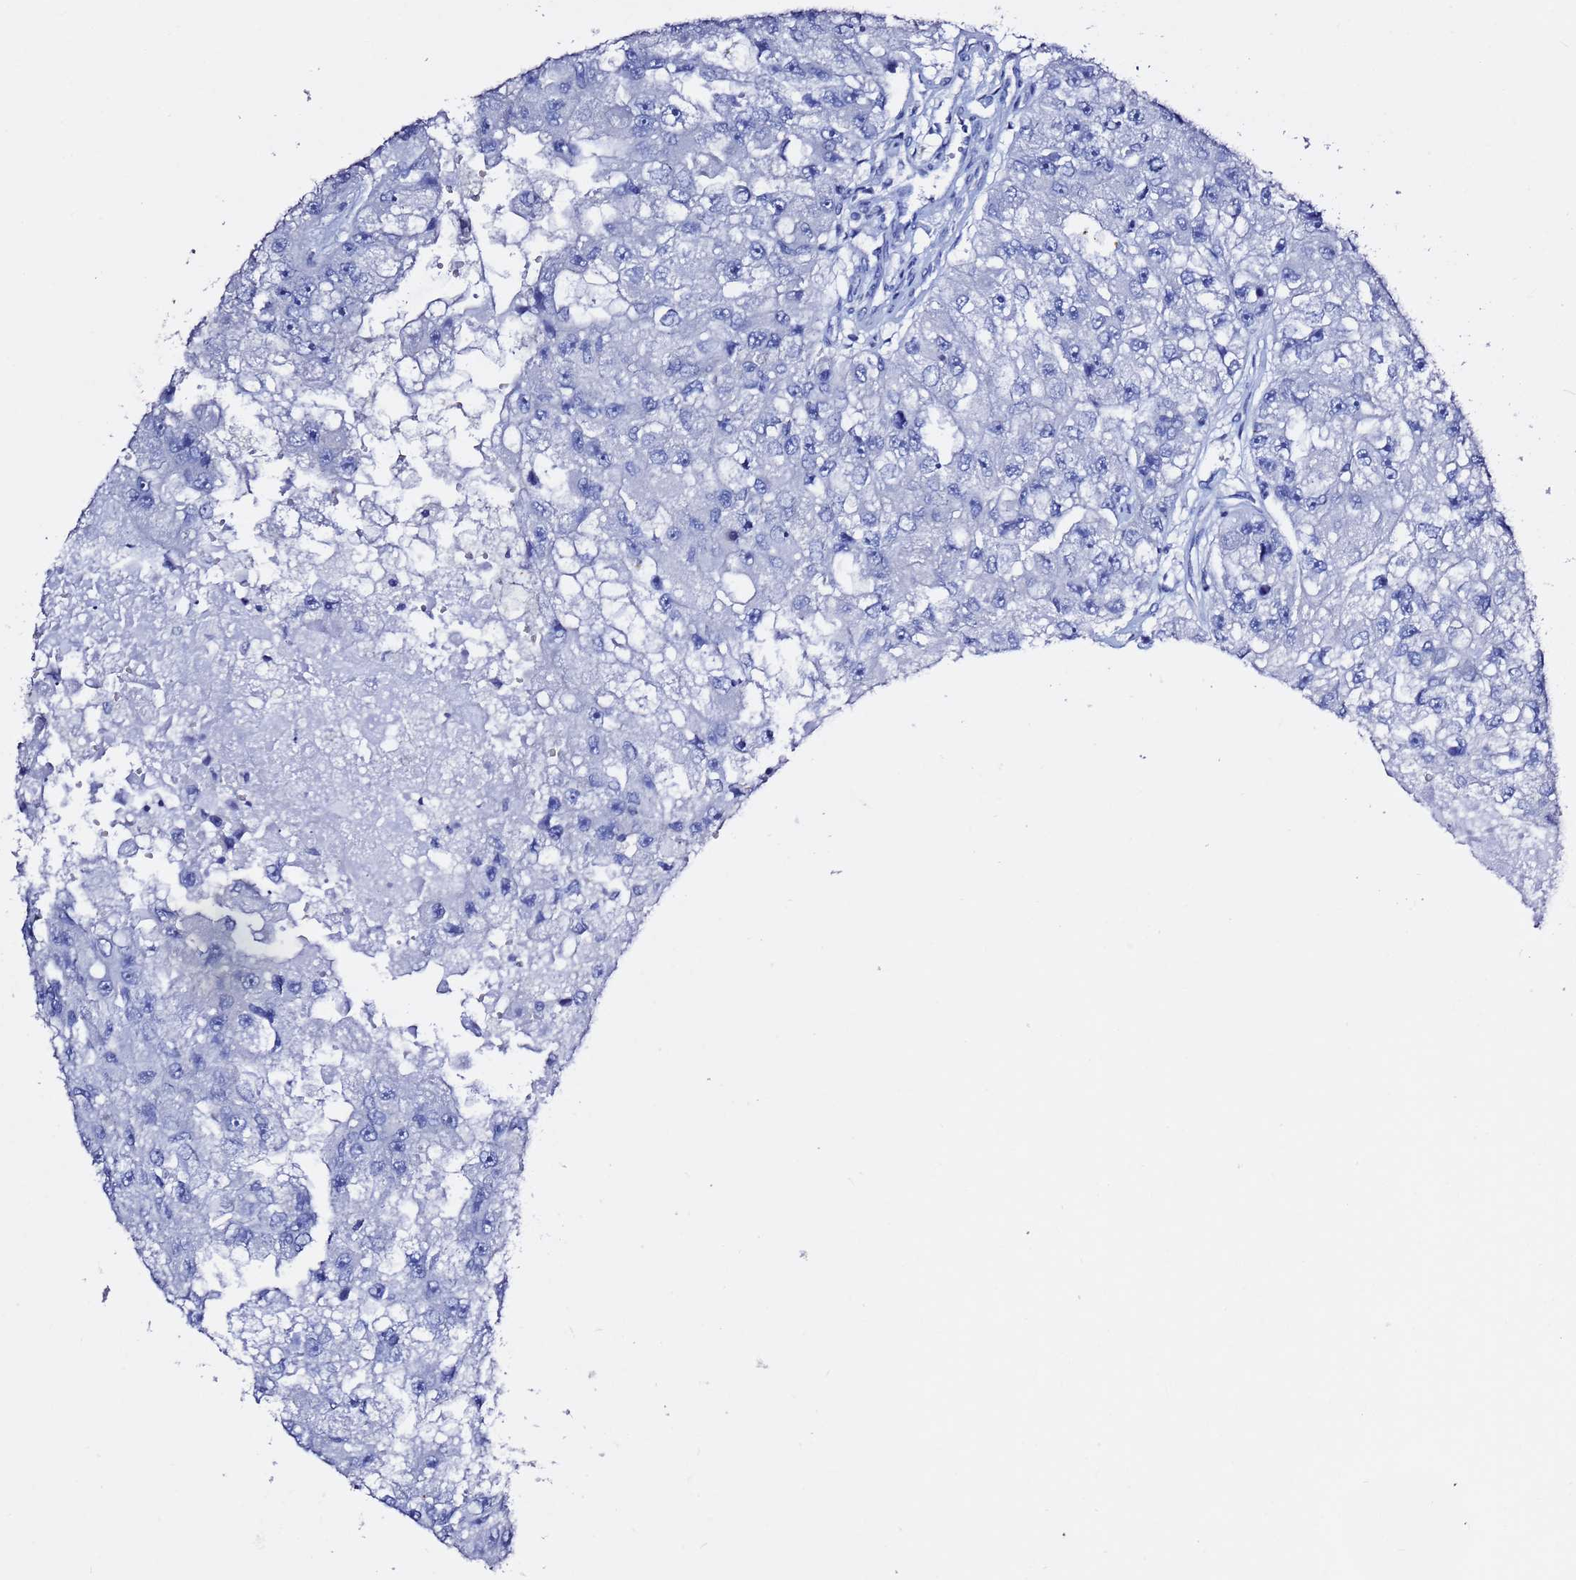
{"staining": {"intensity": "negative", "quantity": "none", "location": "none"}, "tissue": "renal cancer", "cell_type": "Tumor cells", "image_type": "cancer", "snomed": [{"axis": "morphology", "description": "Adenocarcinoma, NOS"}, {"axis": "topography", "description": "Kidney"}], "caption": "An image of human adenocarcinoma (renal) is negative for staining in tumor cells.", "gene": "LENG1", "patient": {"sex": "male", "age": 63}}